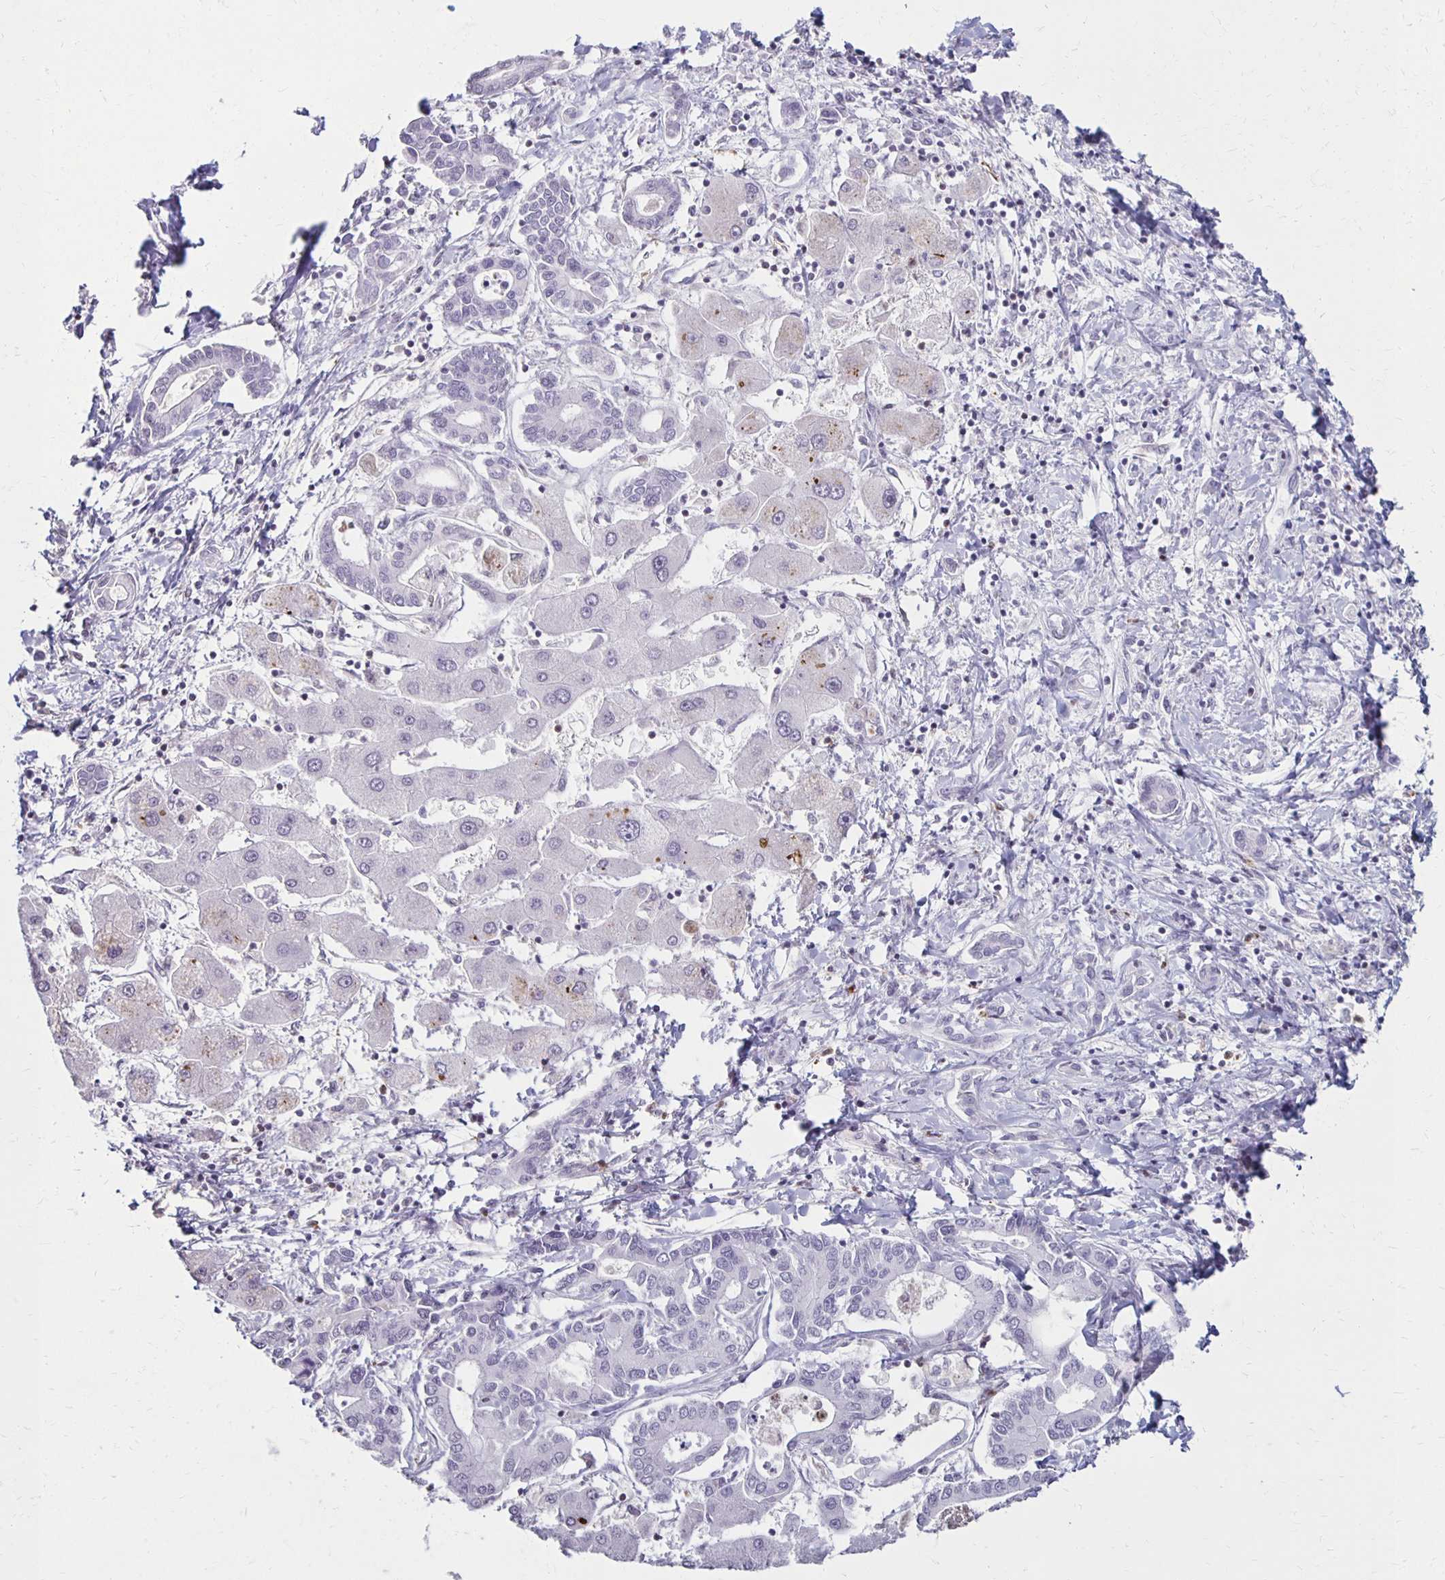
{"staining": {"intensity": "negative", "quantity": "none", "location": "none"}, "tissue": "liver cancer", "cell_type": "Tumor cells", "image_type": "cancer", "snomed": [{"axis": "morphology", "description": "Cholangiocarcinoma"}, {"axis": "topography", "description": "Liver"}], "caption": "Liver cancer (cholangiocarcinoma) was stained to show a protein in brown. There is no significant expression in tumor cells. The staining is performed using DAB brown chromogen with nuclei counter-stained in using hematoxylin.", "gene": "CCL21", "patient": {"sex": "male", "age": 66}}